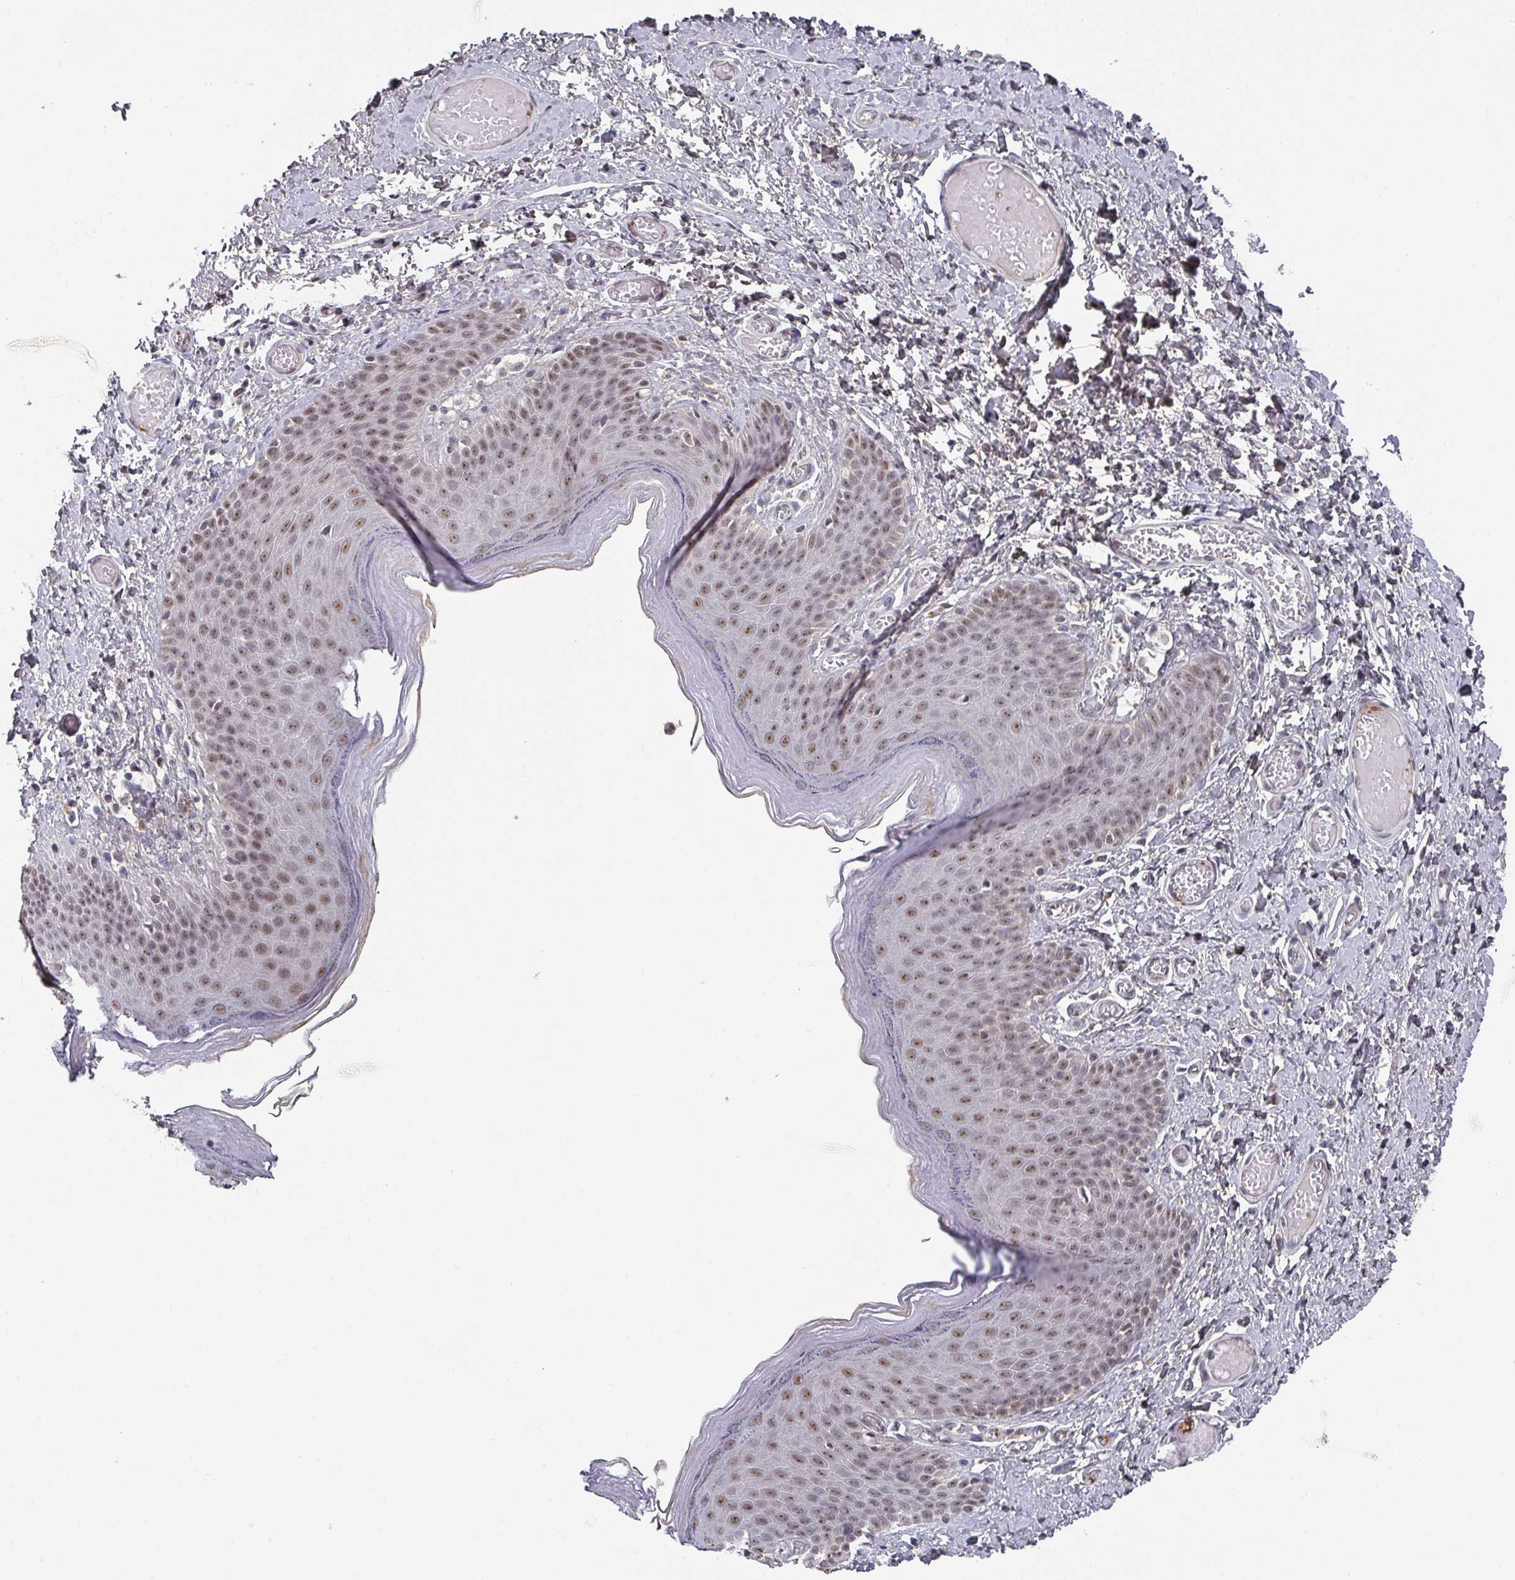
{"staining": {"intensity": "moderate", "quantity": ">75%", "location": "nuclear"}, "tissue": "skin", "cell_type": "Epidermal cells", "image_type": "normal", "snomed": [{"axis": "morphology", "description": "Normal tissue, NOS"}, {"axis": "topography", "description": "Anal"}], "caption": "About >75% of epidermal cells in normal skin exhibit moderate nuclear protein staining as visualized by brown immunohistochemical staining.", "gene": "ZNF654", "patient": {"sex": "female", "age": 40}}